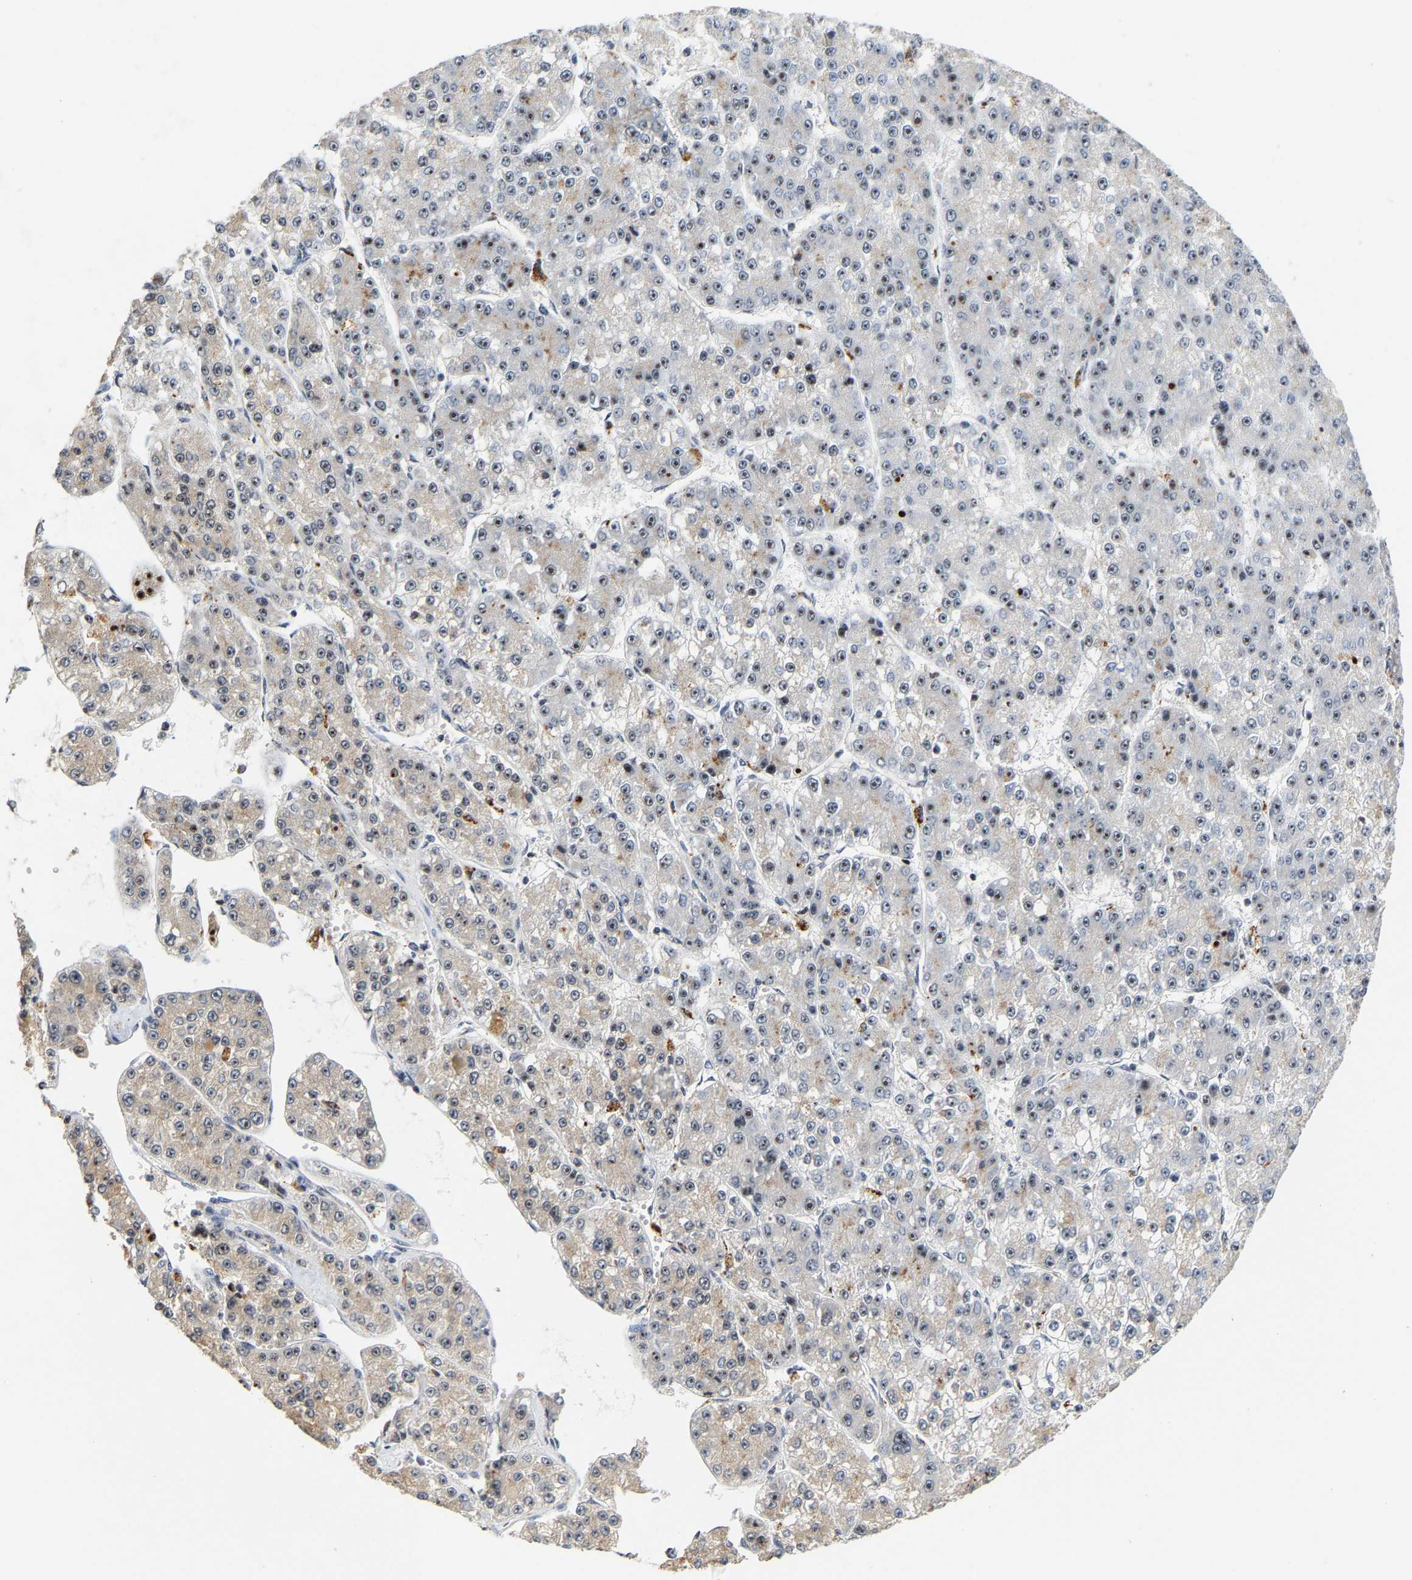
{"staining": {"intensity": "strong", "quantity": "<25%", "location": "nuclear"}, "tissue": "liver cancer", "cell_type": "Tumor cells", "image_type": "cancer", "snomed": [{"axis": "morphology", "description": "Carcinoma, Hepatocellular, NOS"}, {"axis": "topography", "description": "Liver"}], "caption": "Protein staining displays strong nuclear expression in about <25% of tumor cells in liver hepatocellular carcinoma.", "gene": "NOP58", "patient": {"sex": "female", "age": 73}}